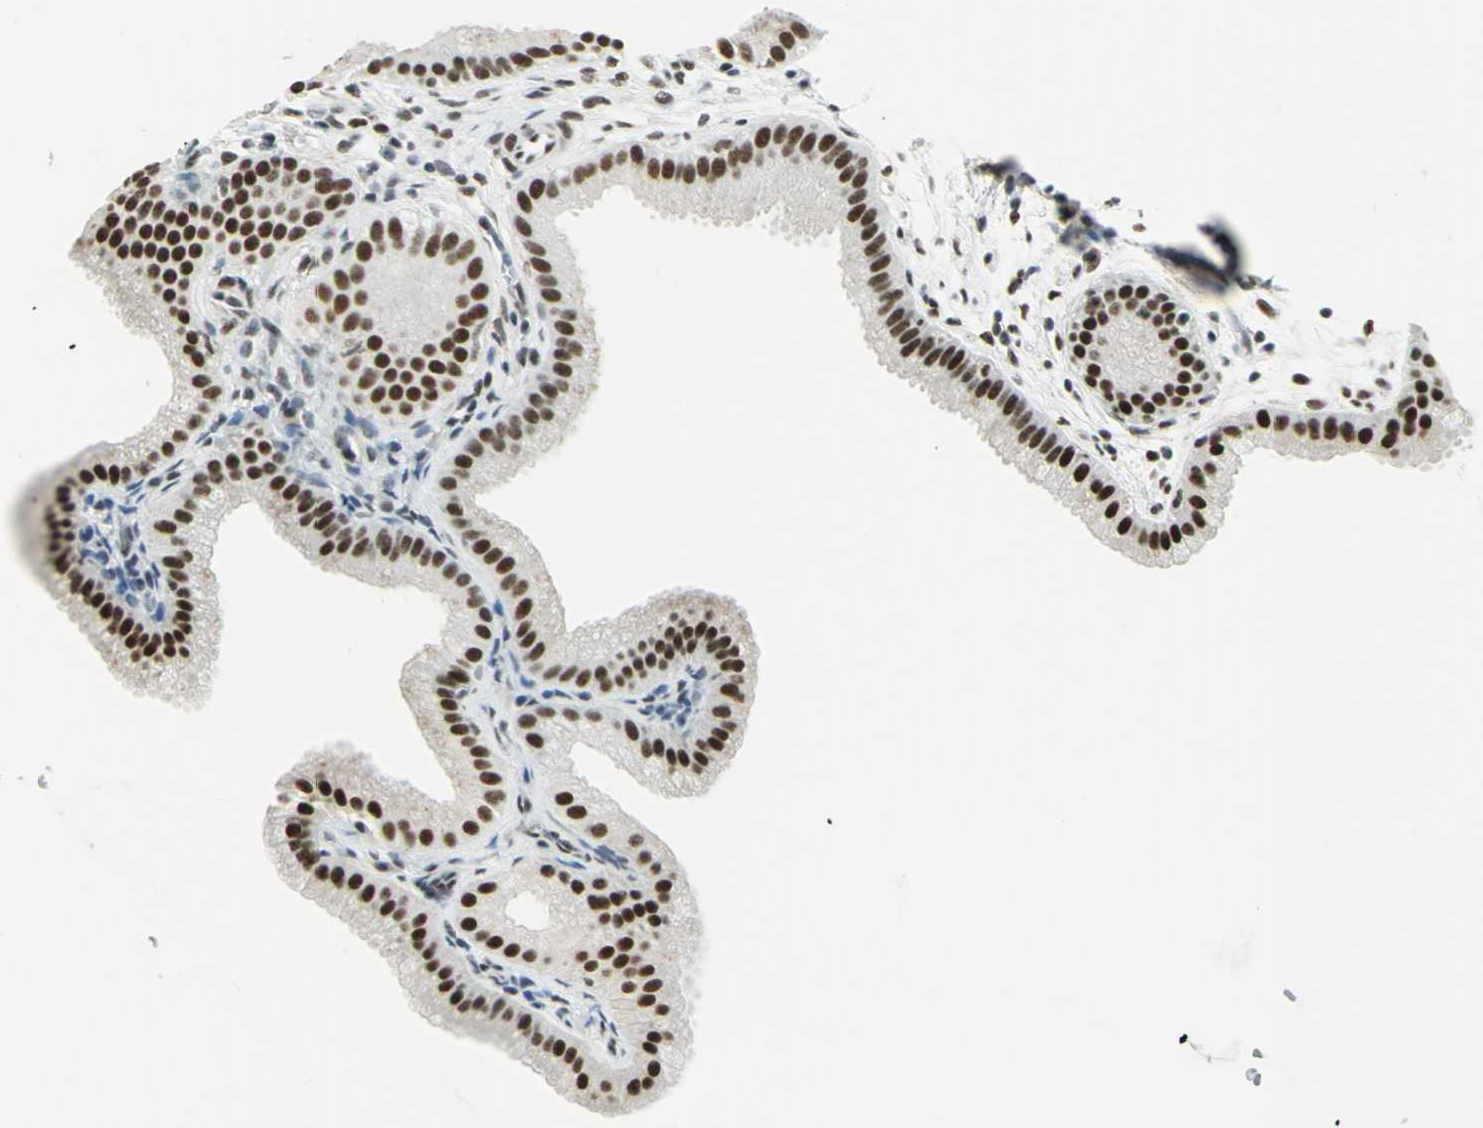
{"staining": {"intensity": "strong", "quantity": ">75%", "location": "nuclear"}, "tissue": "gallbladder", "cell_type": "Glandular cells", "image_type": "normal", "snomed": [{"axis": "morphology", "description": "Normal tissue, NOS"}, {"axis": "topography", "description": "Gallbladder"}], "caption": "A histopathology image of human gallbladder stained for a protein shows strong nuclear brown staining in glandular cells.", "gene": "ADNP", "patient": {"sex": "female", "age": 64}}